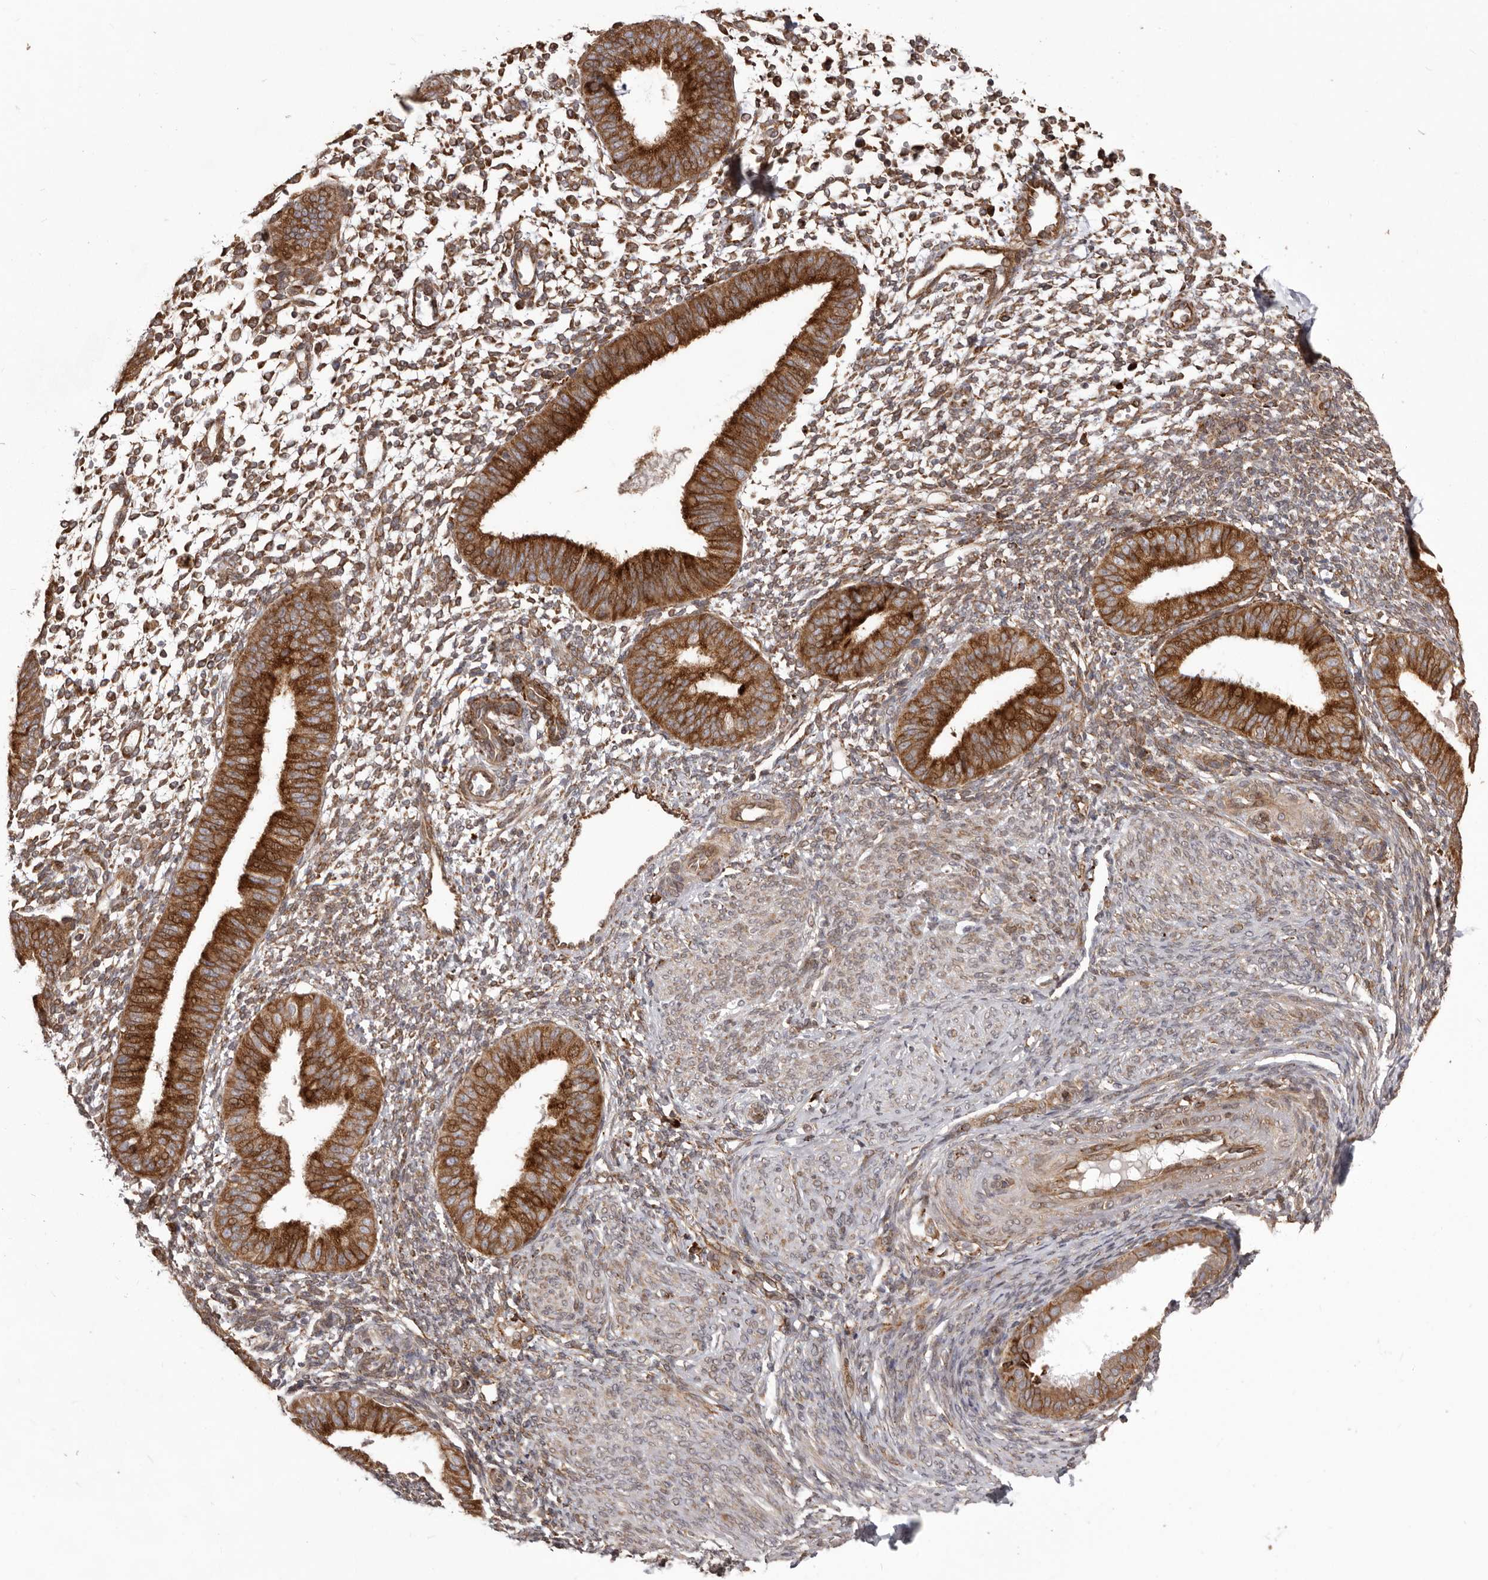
{"staining": {"intensity": "moderate", "quantity": "25%-75%", "location": "cytoplasmic/membranous"}, "tissue": "endometrium", "cell_type": "Cells in endometrial stroma", "image_type": "normal", "snomed": [{"axis": "morphology", "description": "Normal tissue, NOS"}, {"axis": "topography", "description": "Uterus"}, {"axis": "topography", "description": "Endometrium"}], "caption": "The image reveals staining of unremarkable endometrium, revealing moderate cytoplasmic/membranous protein positivity (brown color) within cells in endometrial stroma.", "gene": "NUP43", "patient": {"sex": "female", "age": 48}}